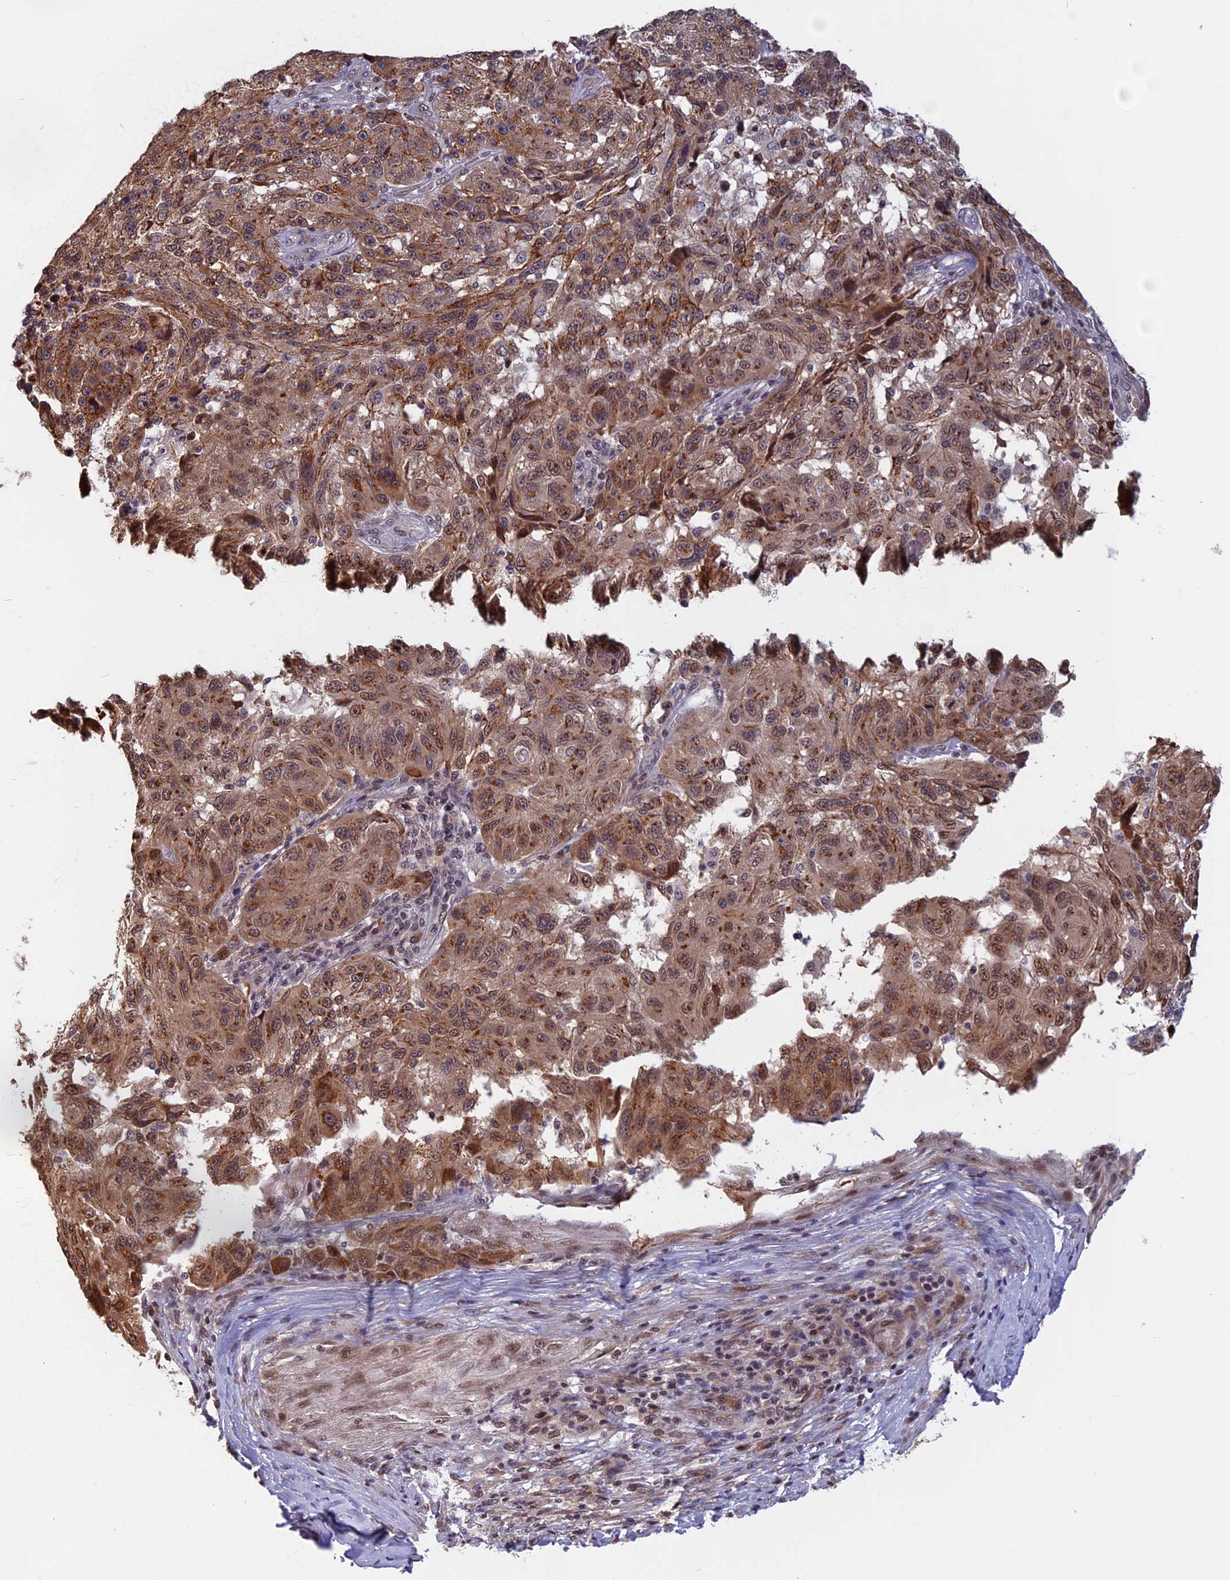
{"staining": {"intensity": "moderate", "quantity": ">75%", "location": "cytoplasmic/membranous"}, "tissue": "melanoma", "cell_type": "Tumor cells", "image_type": "cancer", "snomed": [{"axis": "morphology", "description": "Malignant melanoma, NOS"}, {"axis": "topography", "description": "Skin"}], "caption": "Human melanoma stained with a brown dye reveals moderate cytoplasmic/membranous positive expression in approximately >75% of tumor cells.", "gene": "CCDC113", "patient": {"sex": "male", "age": 53}}